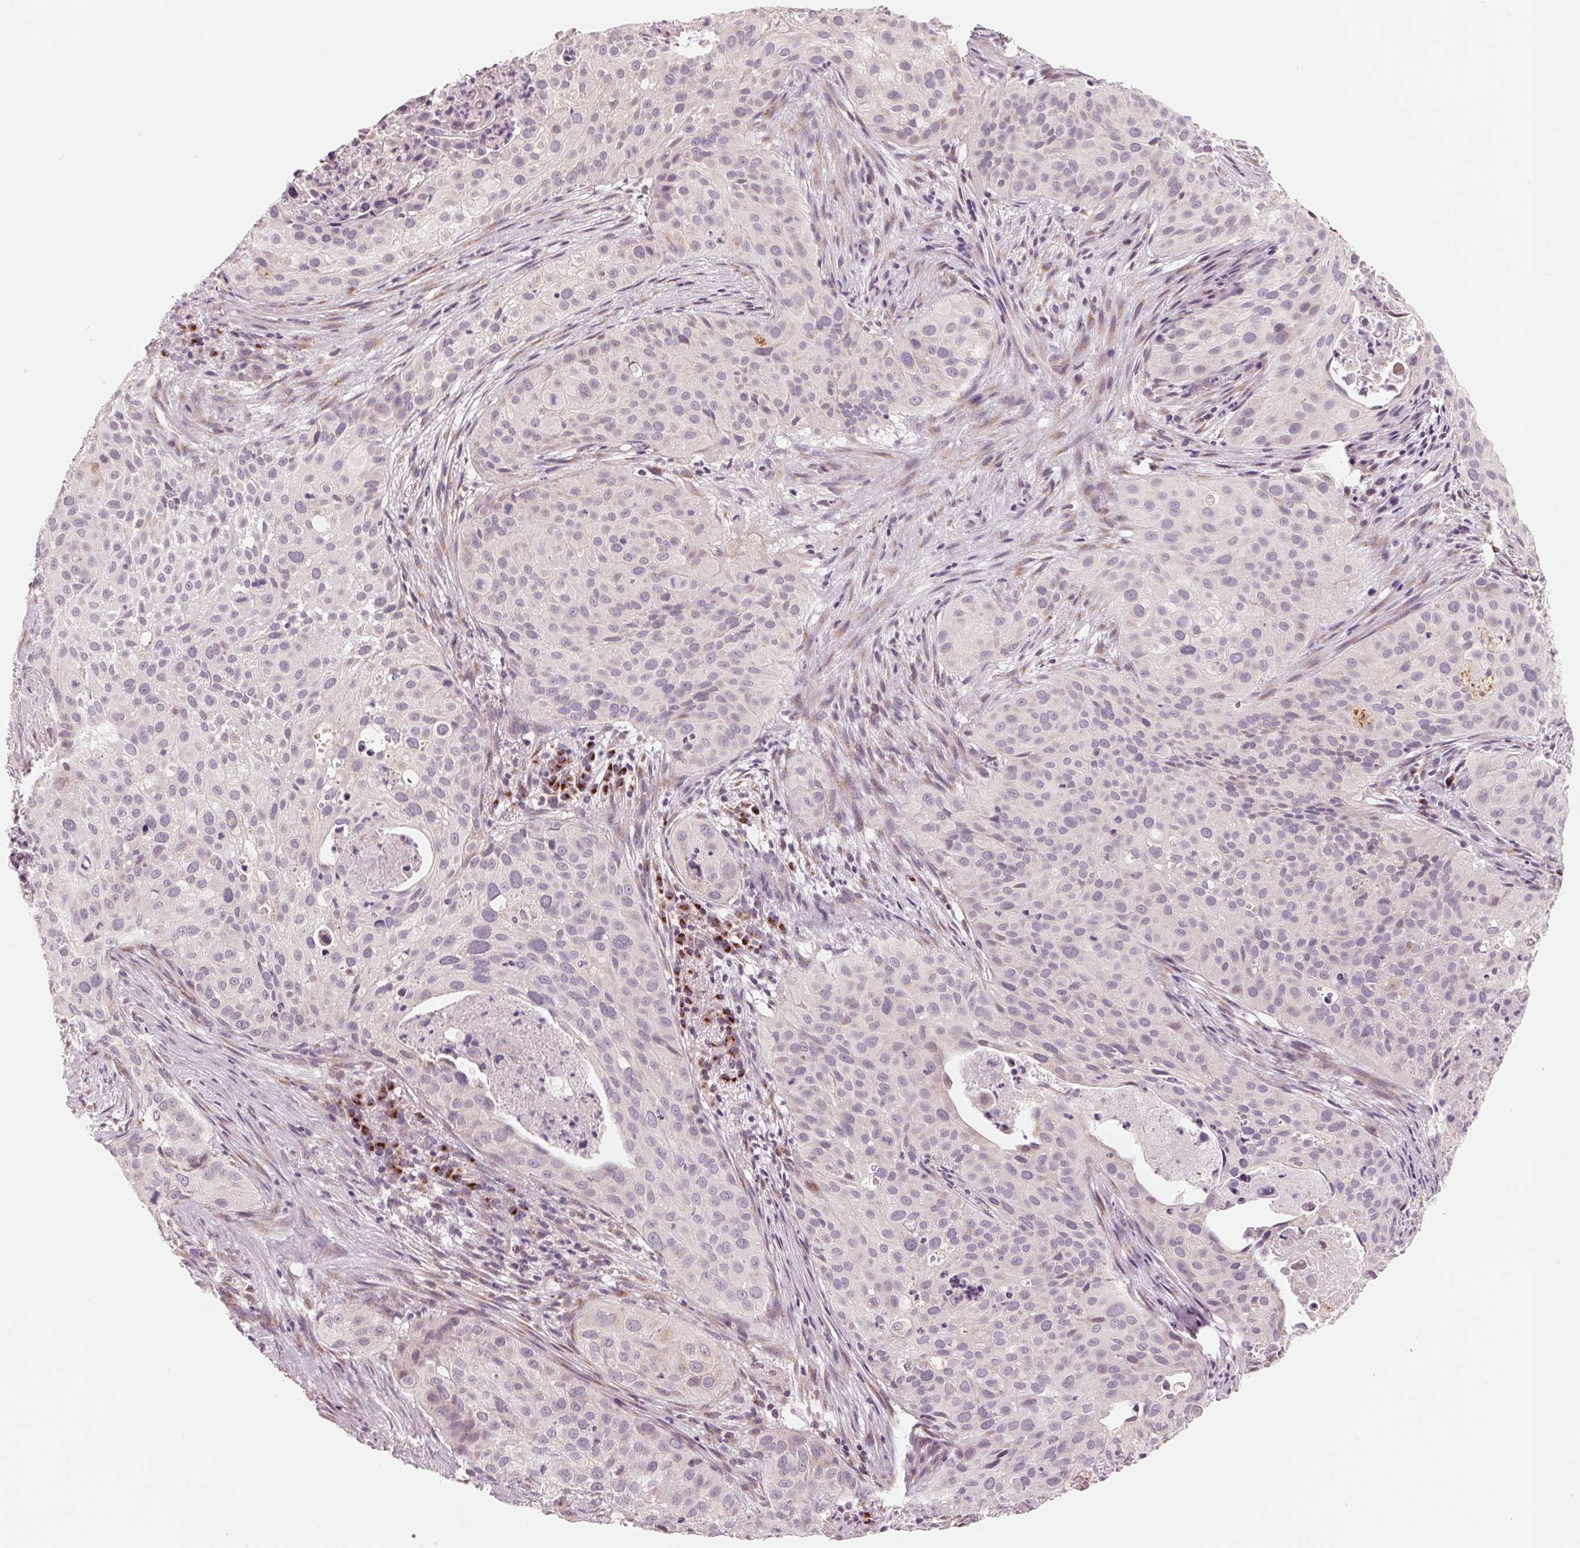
{"staining": {"intensity": "negative", "quantity": "none", "location": "none"}, "tissue": "cervical cancer", "cell_type": "Tumor cells", "image_type": "cancer", "snomed": [{"axis": "morphology", "description": "Squamous cell carcinoma, NOS"}, {"axis": "topography", "description": "Cervix"}], "caption": "Squamous cell carcinoma (cervical) was stained to show a protein in brown. There is no significant staining in tumor cells.", "gene": "IL9R", "patient": {"sex": "female", "age": 38}}